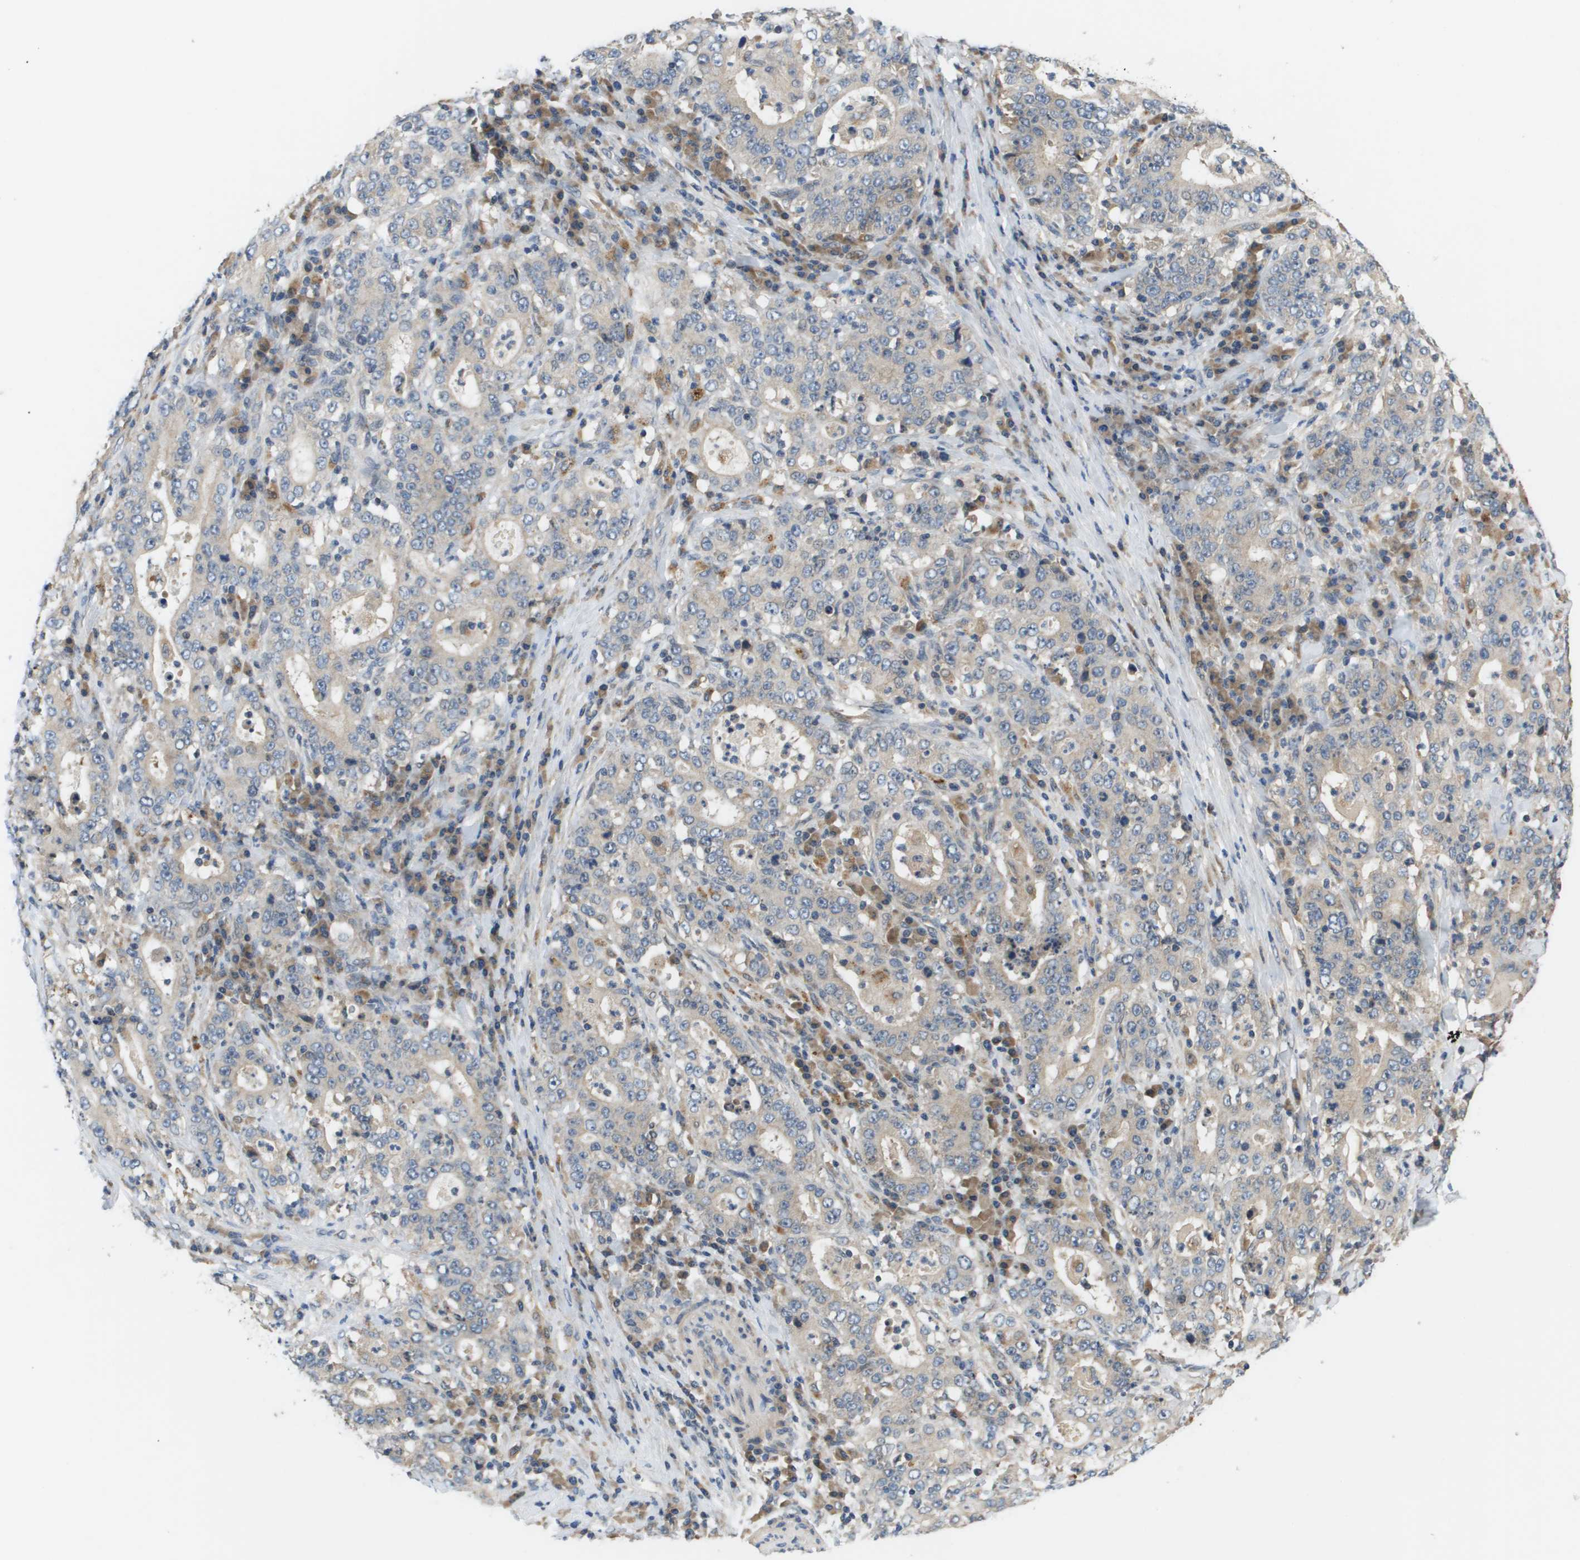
{"staining": {"intensity": "negative", "quantity": "none", "location": "none"}, "tissue": "stomach cancer", "cell_type": "Tumor cells", "image_type": "cancer", "snomed": [{"axis": "morphology", "description": "Normal tissue, NOS"}, {"axis": "morphology", "description": "Adenocarcinoma, NOS"}, {"axis": "topography", "description": "Stomach, upper"}, {"axis": "topography", "description": "Stomach"}], "caption": "This is a image of immunohistochemistry staining of stomach adenocarcinoma, which shows no positivity in tumor cells.", "gene": "SLC25A20", "patient": {"sex": "male", "age": 59}}